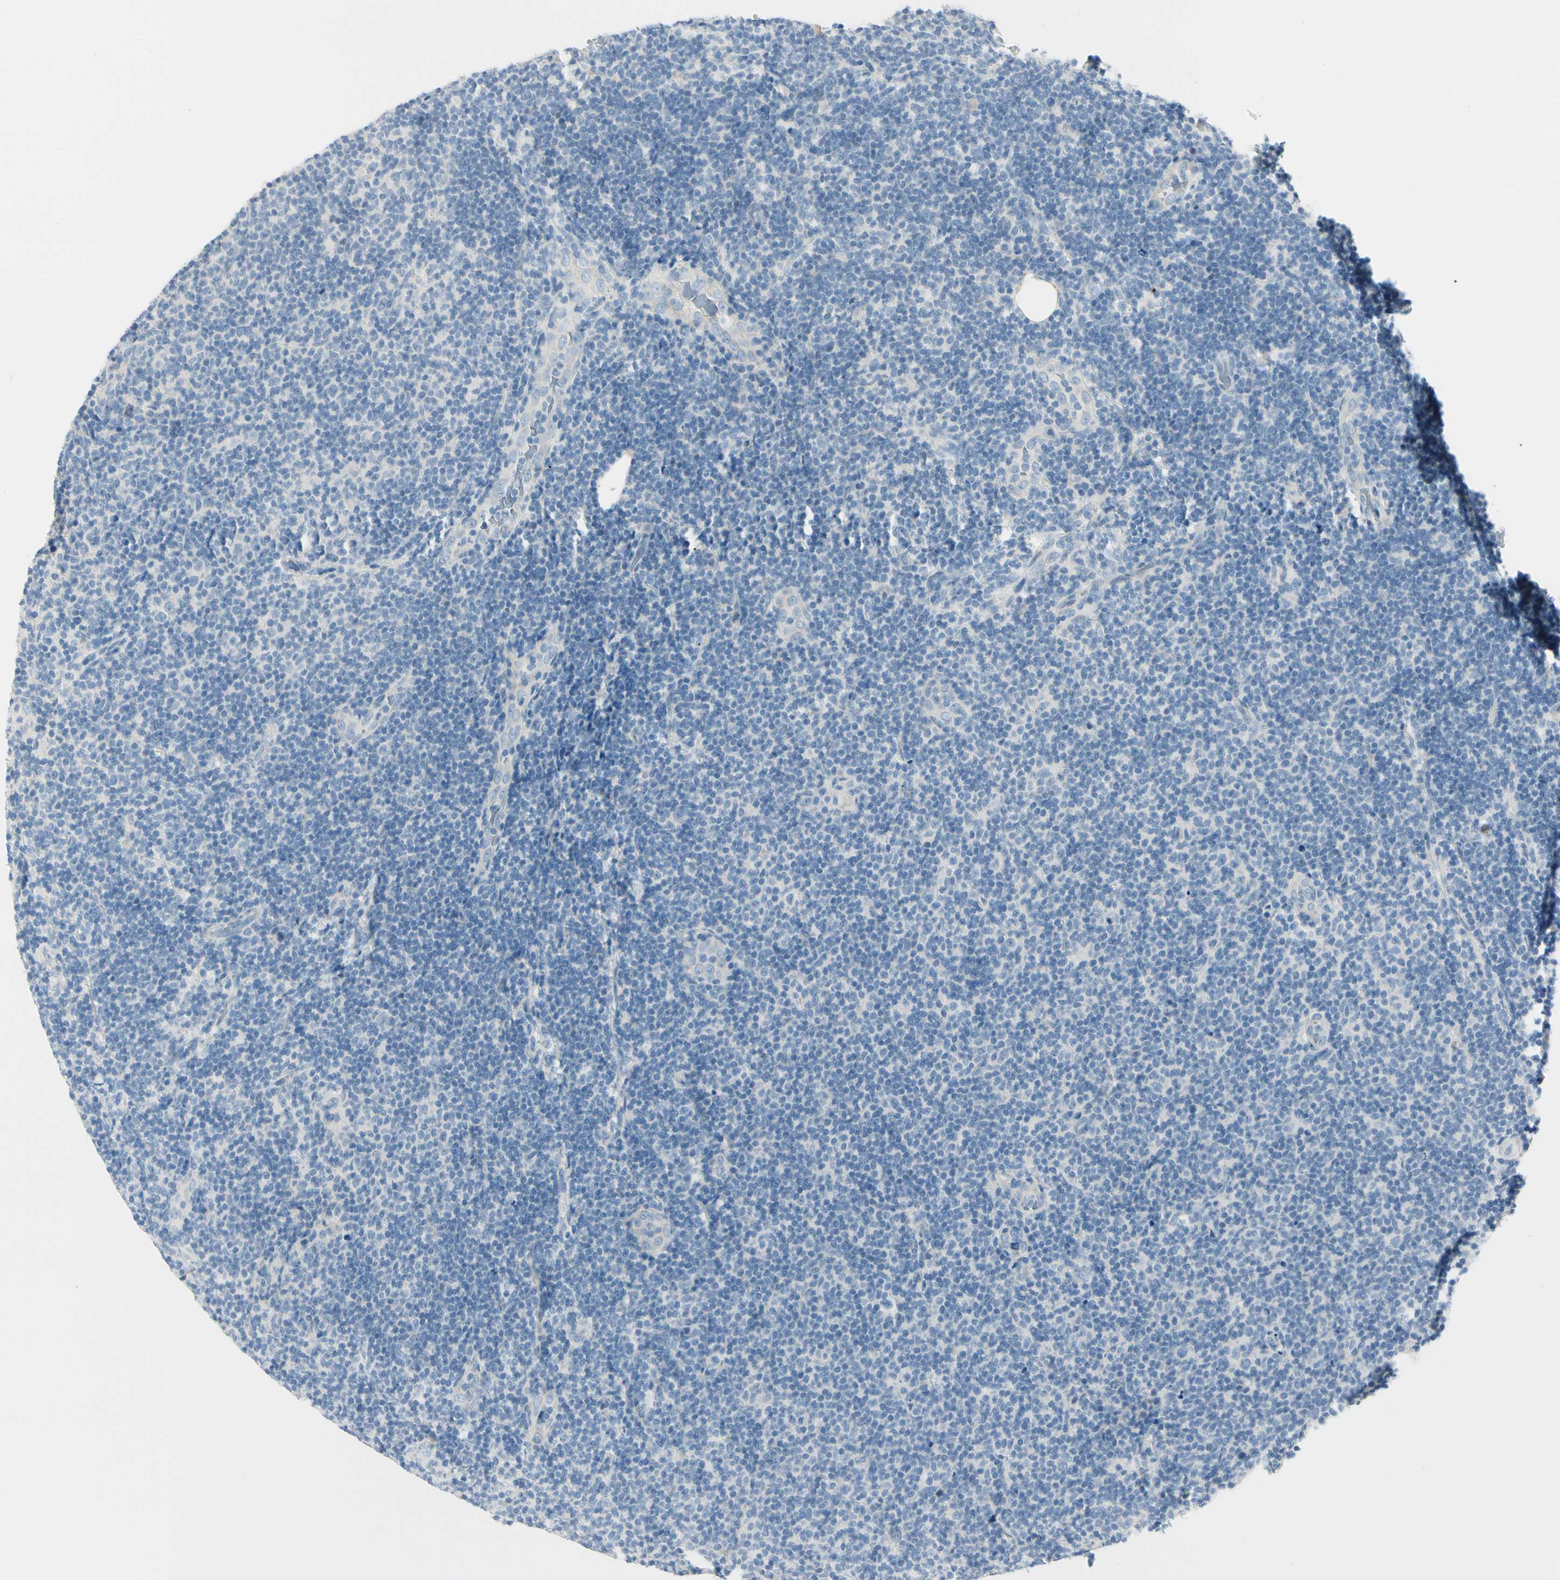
{"staining": {"intensity": "negative", "quantity": "none", "location": "none"}, "tissue": "lymphoma", "cell_type": "Tumor cells", "image_type": "cancer", "snomed": [{"axis": "morphology", "description": "Malignant lymphoma, non-Hodgkin's type, Low grade"}, {"axis": "topography", "description": "Lymph node"}], "caption": "Immunohistochemical staining of human malignant lymphoma, non-Hodgkin's type (low-grade) reveals no significant positivity in tumor cells.", "gene": "SLC6A15", "patient": {"sex": "male", "age": 83}}